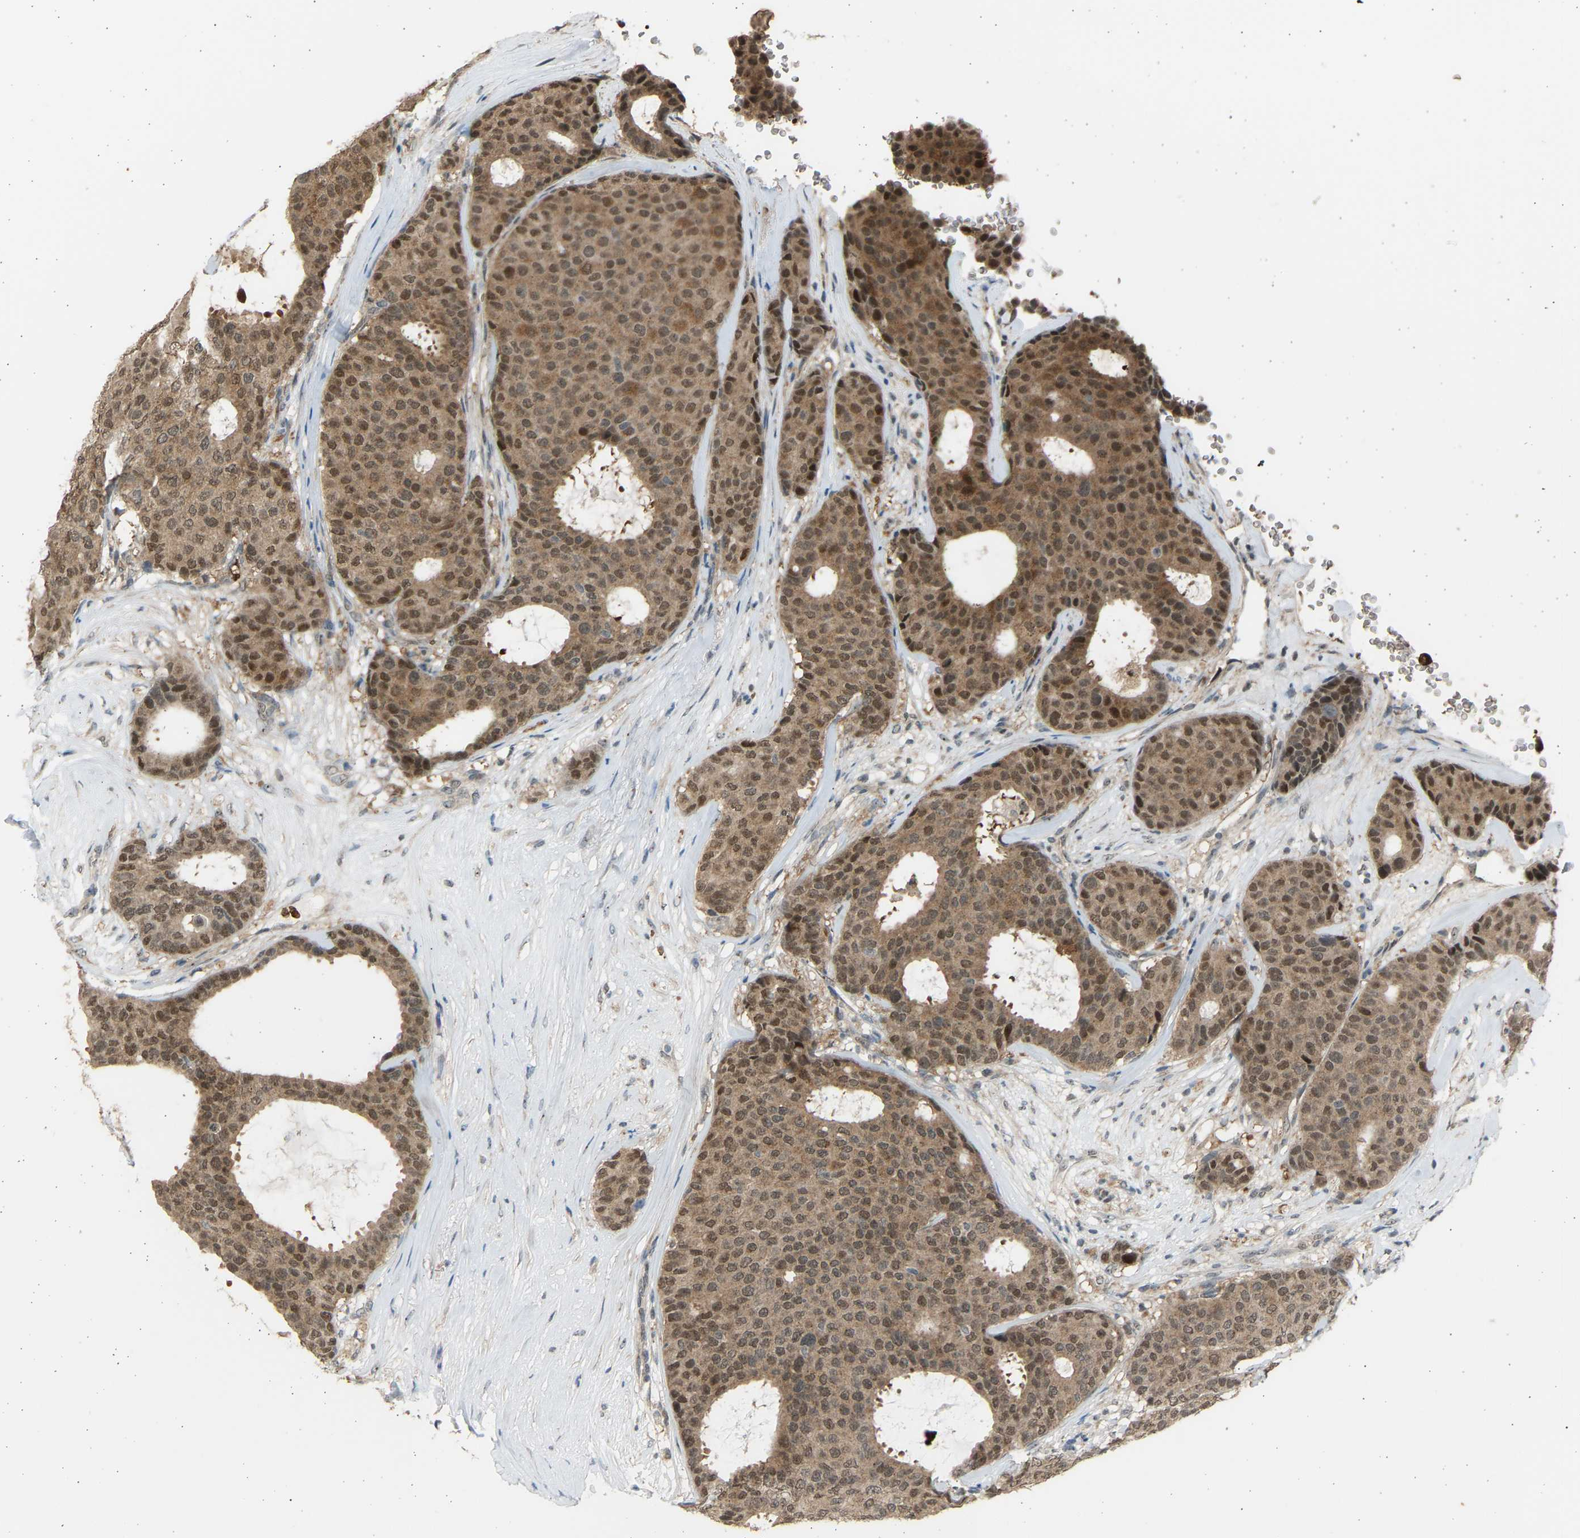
{"staining": {"intensity": "moderate", "quantity": ">75%", "location": "cytoplasmic/membranous,nuclear"}, "tissue": "breast cancer", "cell_type": "Tumor cells", "image_type": "cancer", "snomed": [{"axis": "morphology", "description": "Duct carcinoma"}, {"axis": "topography", "description": "Breast"}], "caption": "This is a histology image of immunohistochemistry (IHC) staining of breast cancer (intraductal carcinoma), which shows moderate staining in the cytoplasmic/membranous and nuclear of tumor cells.", "gene": "BIRC2", "patient": {"sex": "female", "age": 75}}